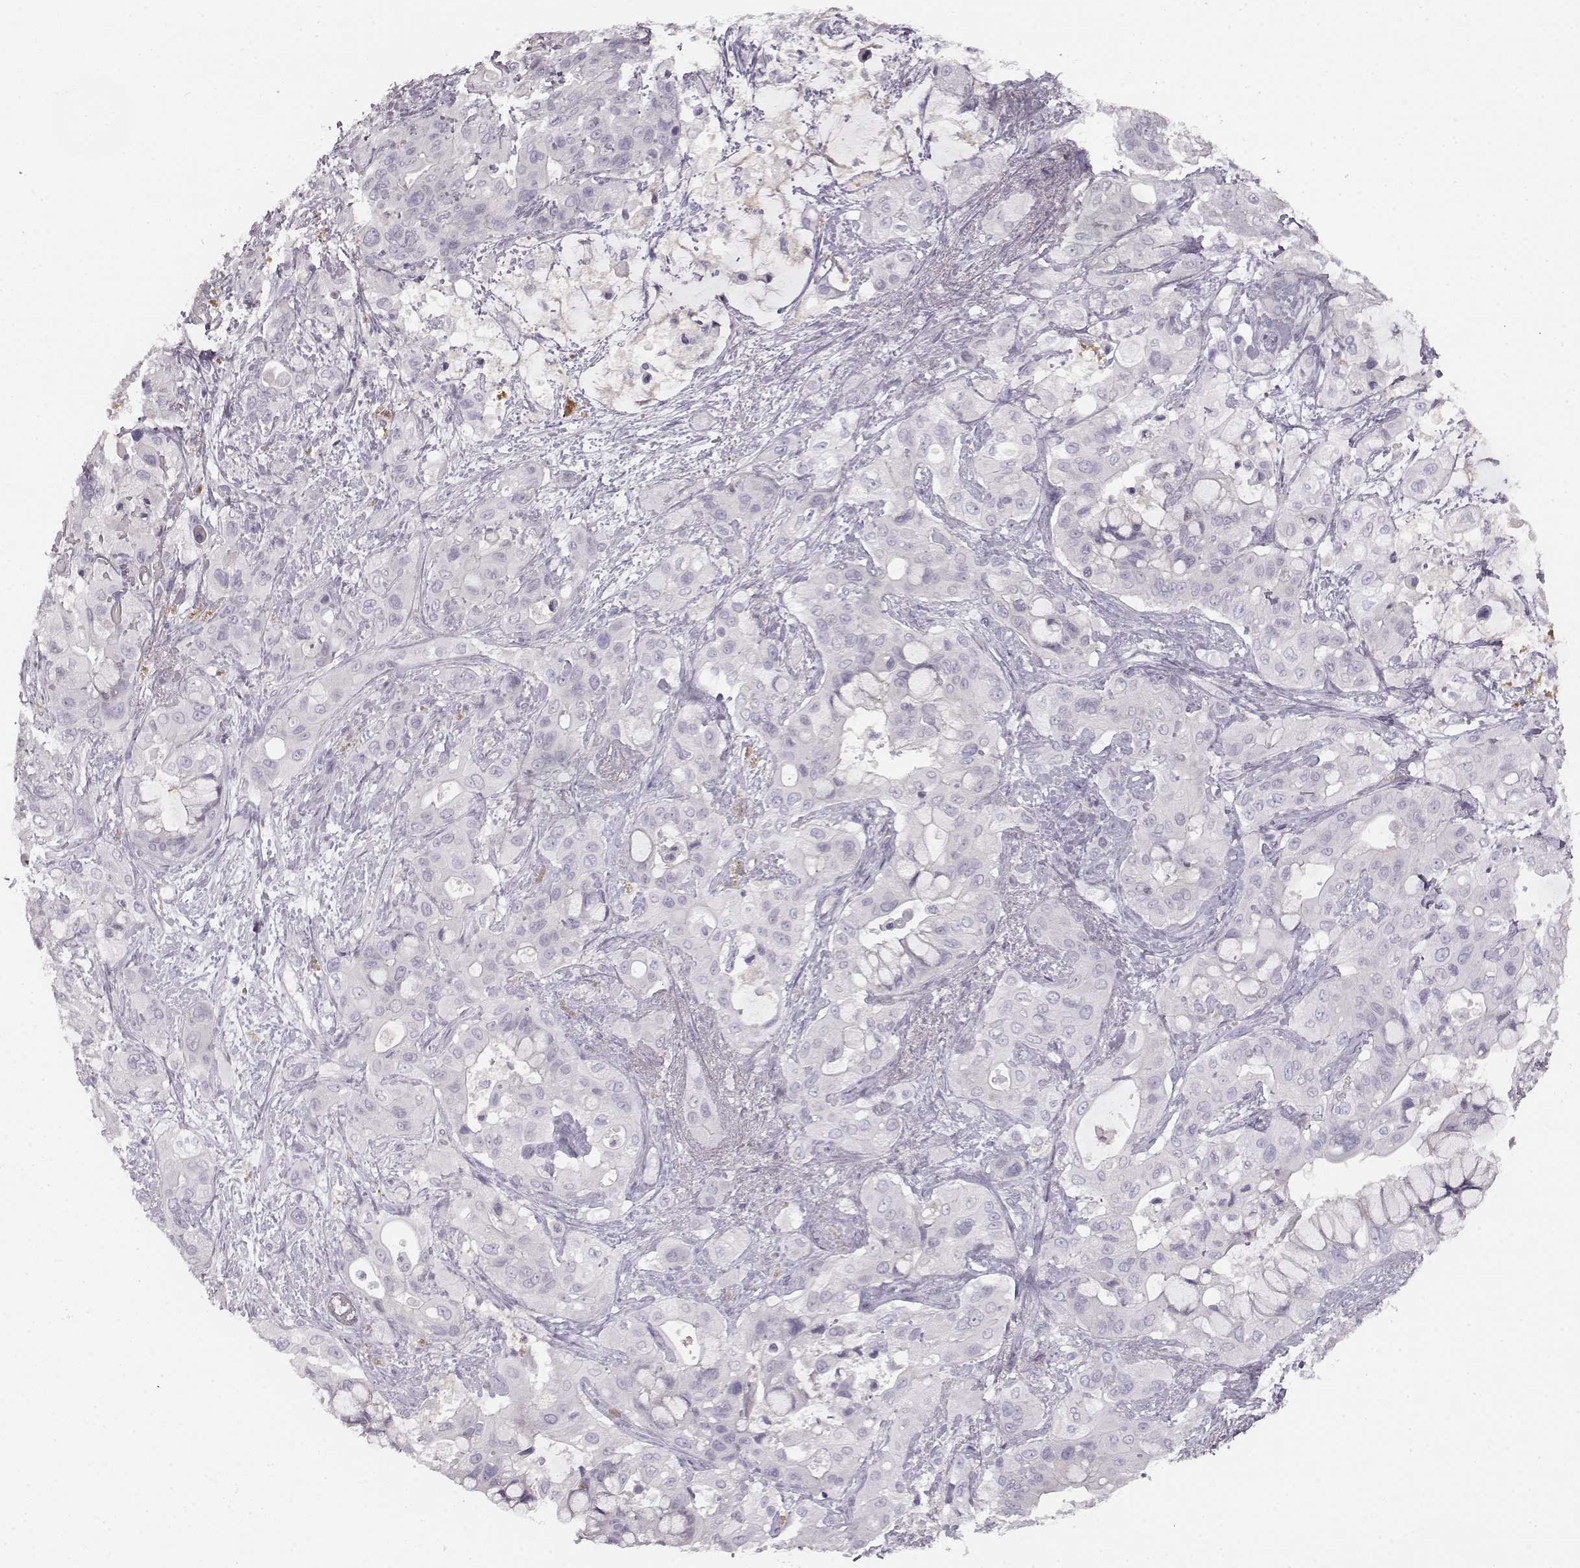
{"staining": {"intensity": "negative", "quantity": "none", "location": "none"}, "tissue": "pancreatic cancer", "cell_type": "Tumor cells", "image_type": "cancer", "snomed": [{"axis": "morphology", "description": "Adenocarcinoma, NOS"}, {"axis": "topography", "description": "Pancreas"}], "caption": "Tumor cells are negative for brown protein staining in pancreatic cancer (adenocarcinoma).", "gene": "KIAA0319", "patient": {"sex": "male", "age": 71}}